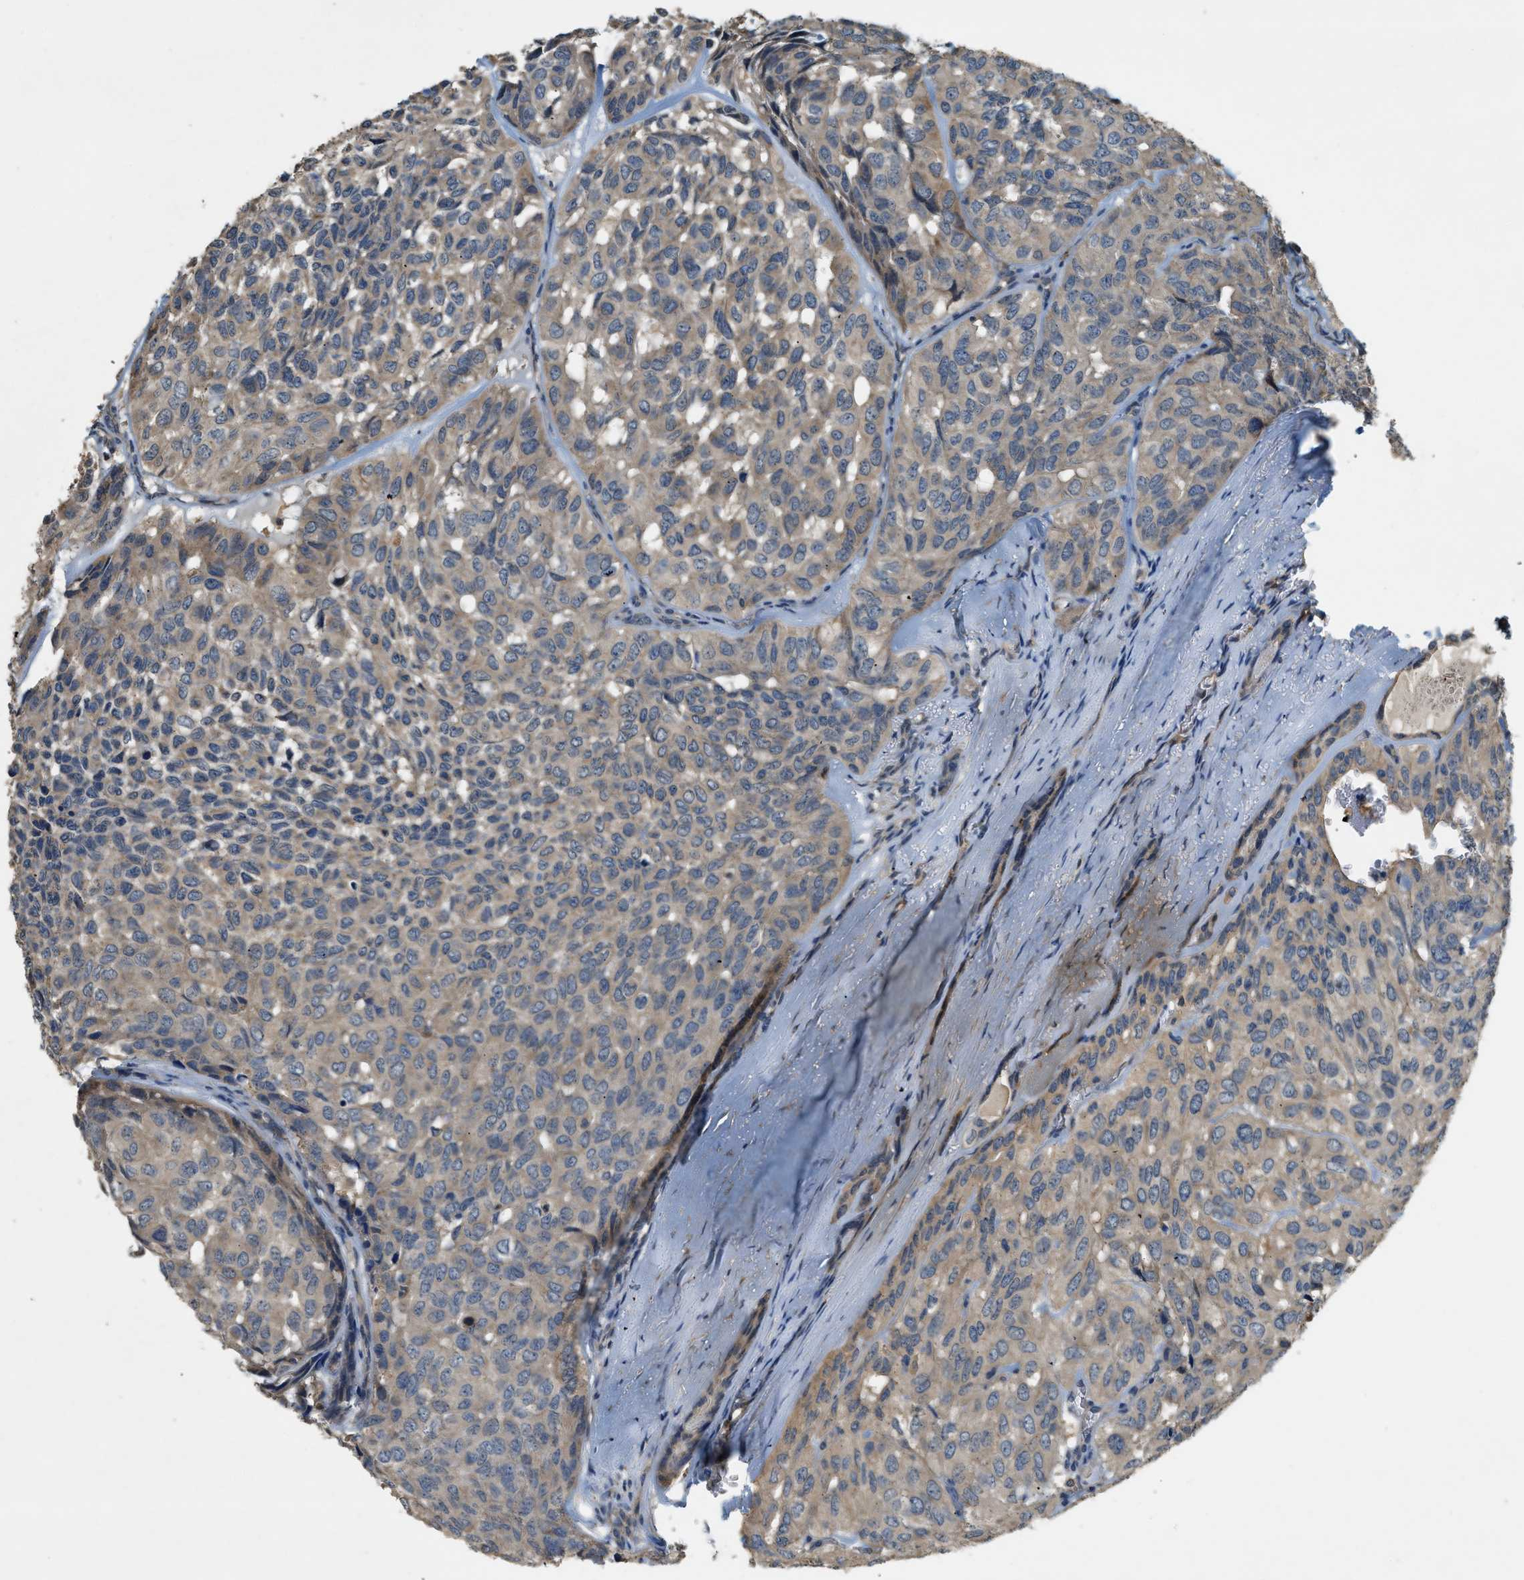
{"staining": {"intensity": "weak", "quantity": ">75%", "location": "cytoplasmic/membranous"}, "tissue": "head and neck cancer", "cell_type": "Tumor cells", "image_type": "cancer", "snomed": [{"axis": "morphology", "description": "Adenocarcinoma, NOS"}, {"axis": "topography", "description": "Salivary gland, NOS"}, {"axis": "topography", "description": "Head-Neck"}], "caption": "Protein expression analysis of head and neck cancer exhibits weak cytoplasmic/membranous positivity in about >75% of tumor cells. The staining was performed using DAB (3,3'-diaminobenzidine), with brown indicating positive protein expression. Nuclei are stained blue with hematoxylin.", "gene": "CFLAR", "patient": {"sex": "female", "age": 76}}